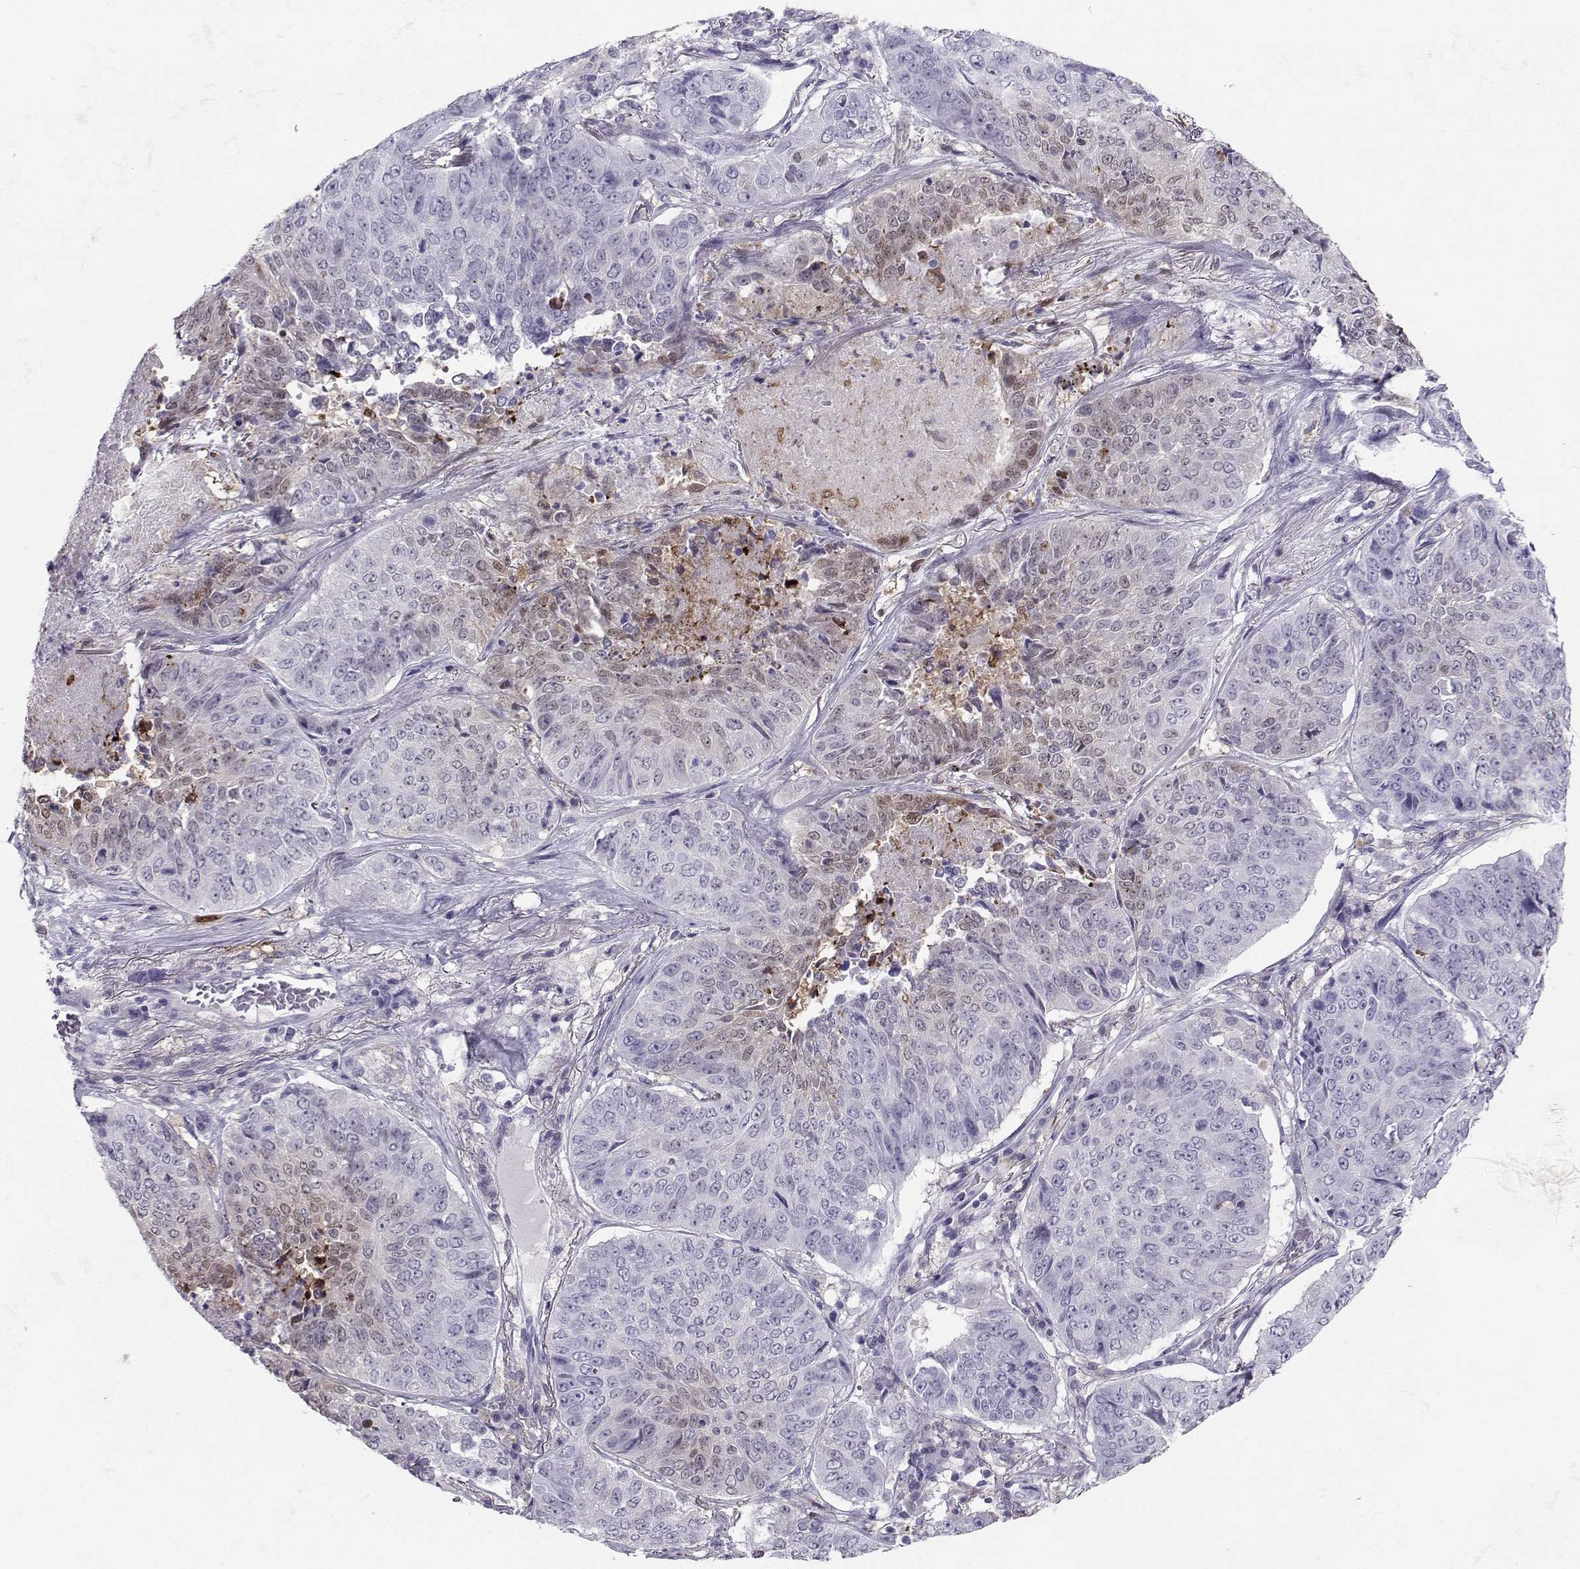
{"staining": {"intensity": "weak", "quantity": "<25%", "location": "nuclear"}, "tissue": "lung cancer", "cell_type": "Tumor cells", "image_type": "cancer", "snomed": [{"axis": "morphology", "description": "Normal tissue, NOS"}, {"axis": "morphology", "description": "Squamous cell carcinoma, NOS"}, {"axis": "topography", "description": "Bronchus"}, {"axis": "topography", "description": "Lung"}], "caption": "Tumor cells show no significant staining in lung squamous cell carcinoma.", "gene": "PGK1", "patient": {"sex": "male", "age": 64}}